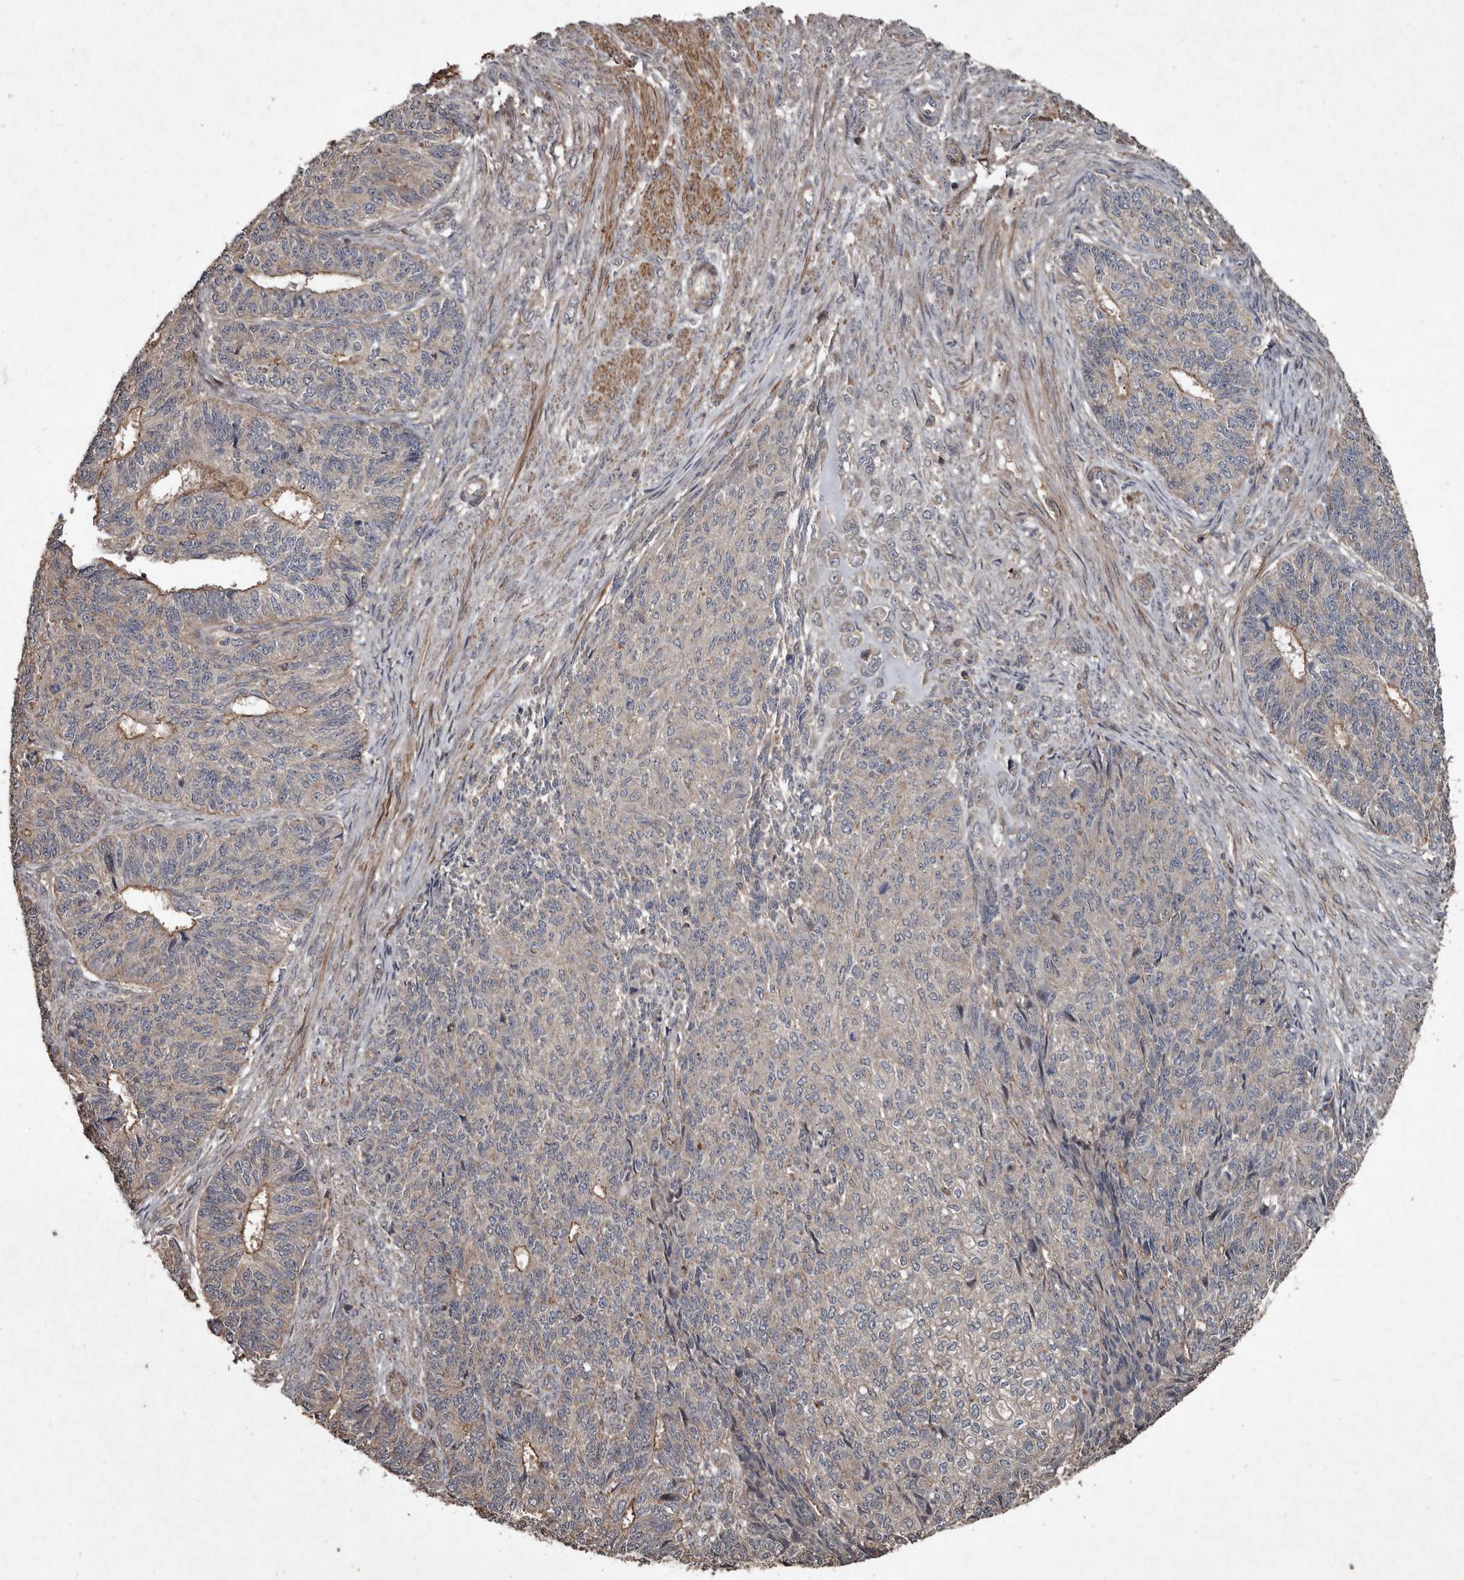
{"staining": {"intensity": "negative", "quantity": "none", "location": "none"}, "tissue": "endometrial cancer", "cell_type": "Tumor cells", "image_type": "cancer", "snomed": [{"axis": "morphology", "description": "Adenocarcinoma, NOS"}, {"axis": "topography", "description": "Endometrium"}], "caption": "High power microscopy photomicrograph of an IHC photomicrograph of endometrial cancer, revealing no significant staining in tumor cells.", "gene": "GREB1", "patient": {"sex": "female", "age": 32}}